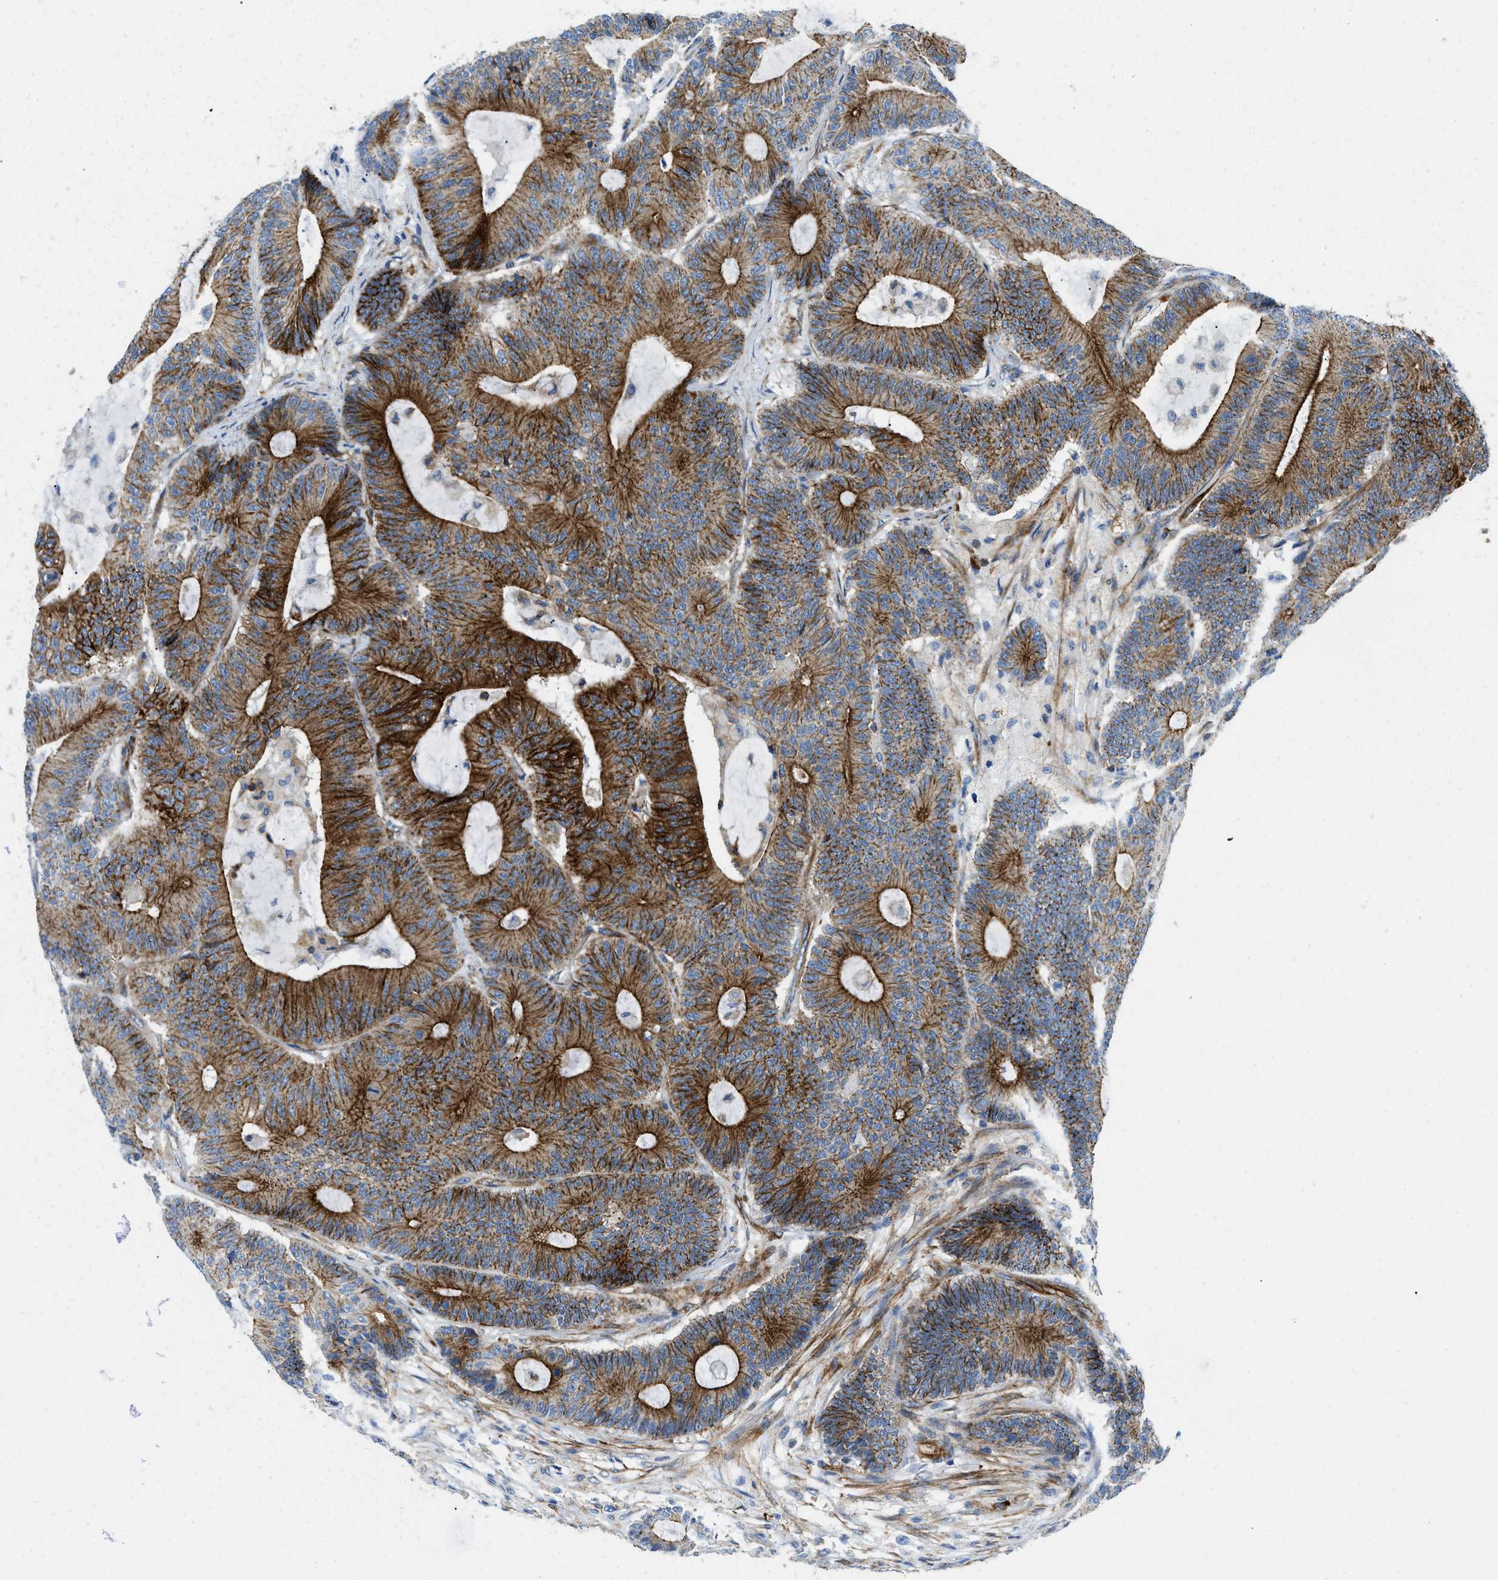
{"staining": {"intensity": "strong", "quantity": ">75%", "location": "cytoplasmic/membranous"}, "tissue": "colorectal cancer", "cell_type": "Tumor cells", "image_type": "cancer", "snomed": [{"axis": "morphology", "description": "Adenocarcinoma, NOS"}, {"axis": "topography", "description": "Colon"}], "caption": "Immunohistochemistry (IHC) staining of colorectal adenocarcinoma, which displays high levels of strong cytoplasmic/membranous positivity in about >75% of tumor cells indicating strong cytoplasmic/membranous protein staining. The staining was performed using DAB (3,3'-diaminobenzidine) (brown) for protein detection and nuclei were counterstained in hematoxylin (blue).", "gene": "CUTA", "patient": {"sex": "female", "age": 84}}